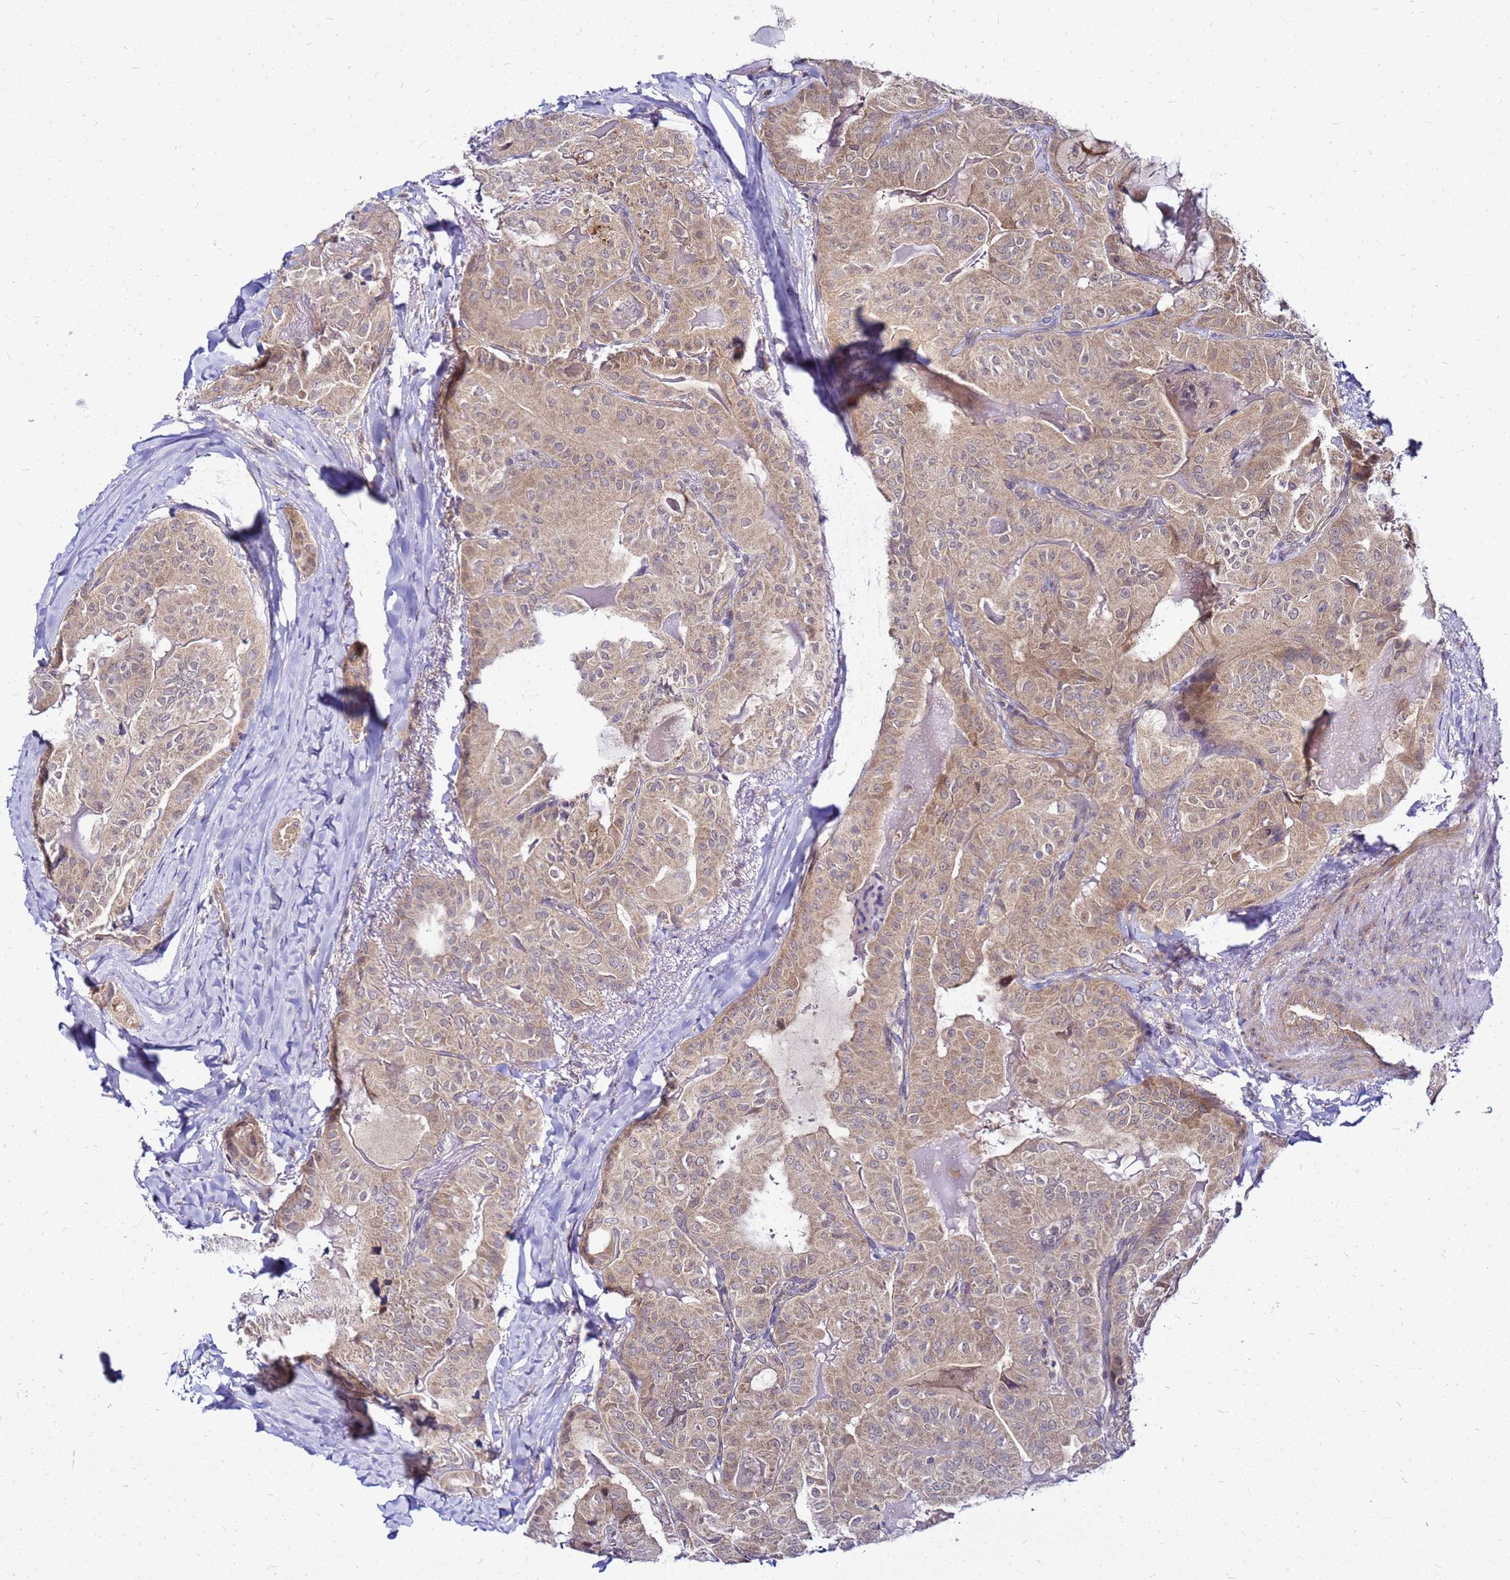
{"staining": {"intensity": "weak", "quantity": ">75%", "location": "cytoplasmic/membranous"}, "tissue": "thyroid cancer", "cell_type": "Tumor cells", "image_type": "cancer", "snomed": [{"axis": "morphology", "description": "Papillary adenocarcinoma, NOS"}, {"axis": "topography", "description": "Thyroid gland"}], "caption": "IHC of human thyroid papillary adenocarcinoma demonstrates low levels of weak cytoplasmic/membranous expression in about >75% of tumor cells. (DAB = brown stain, brightfield microscopy at high magnification).", "gene": "SAT1", "patient": {"sex": "female", "age": 68}}